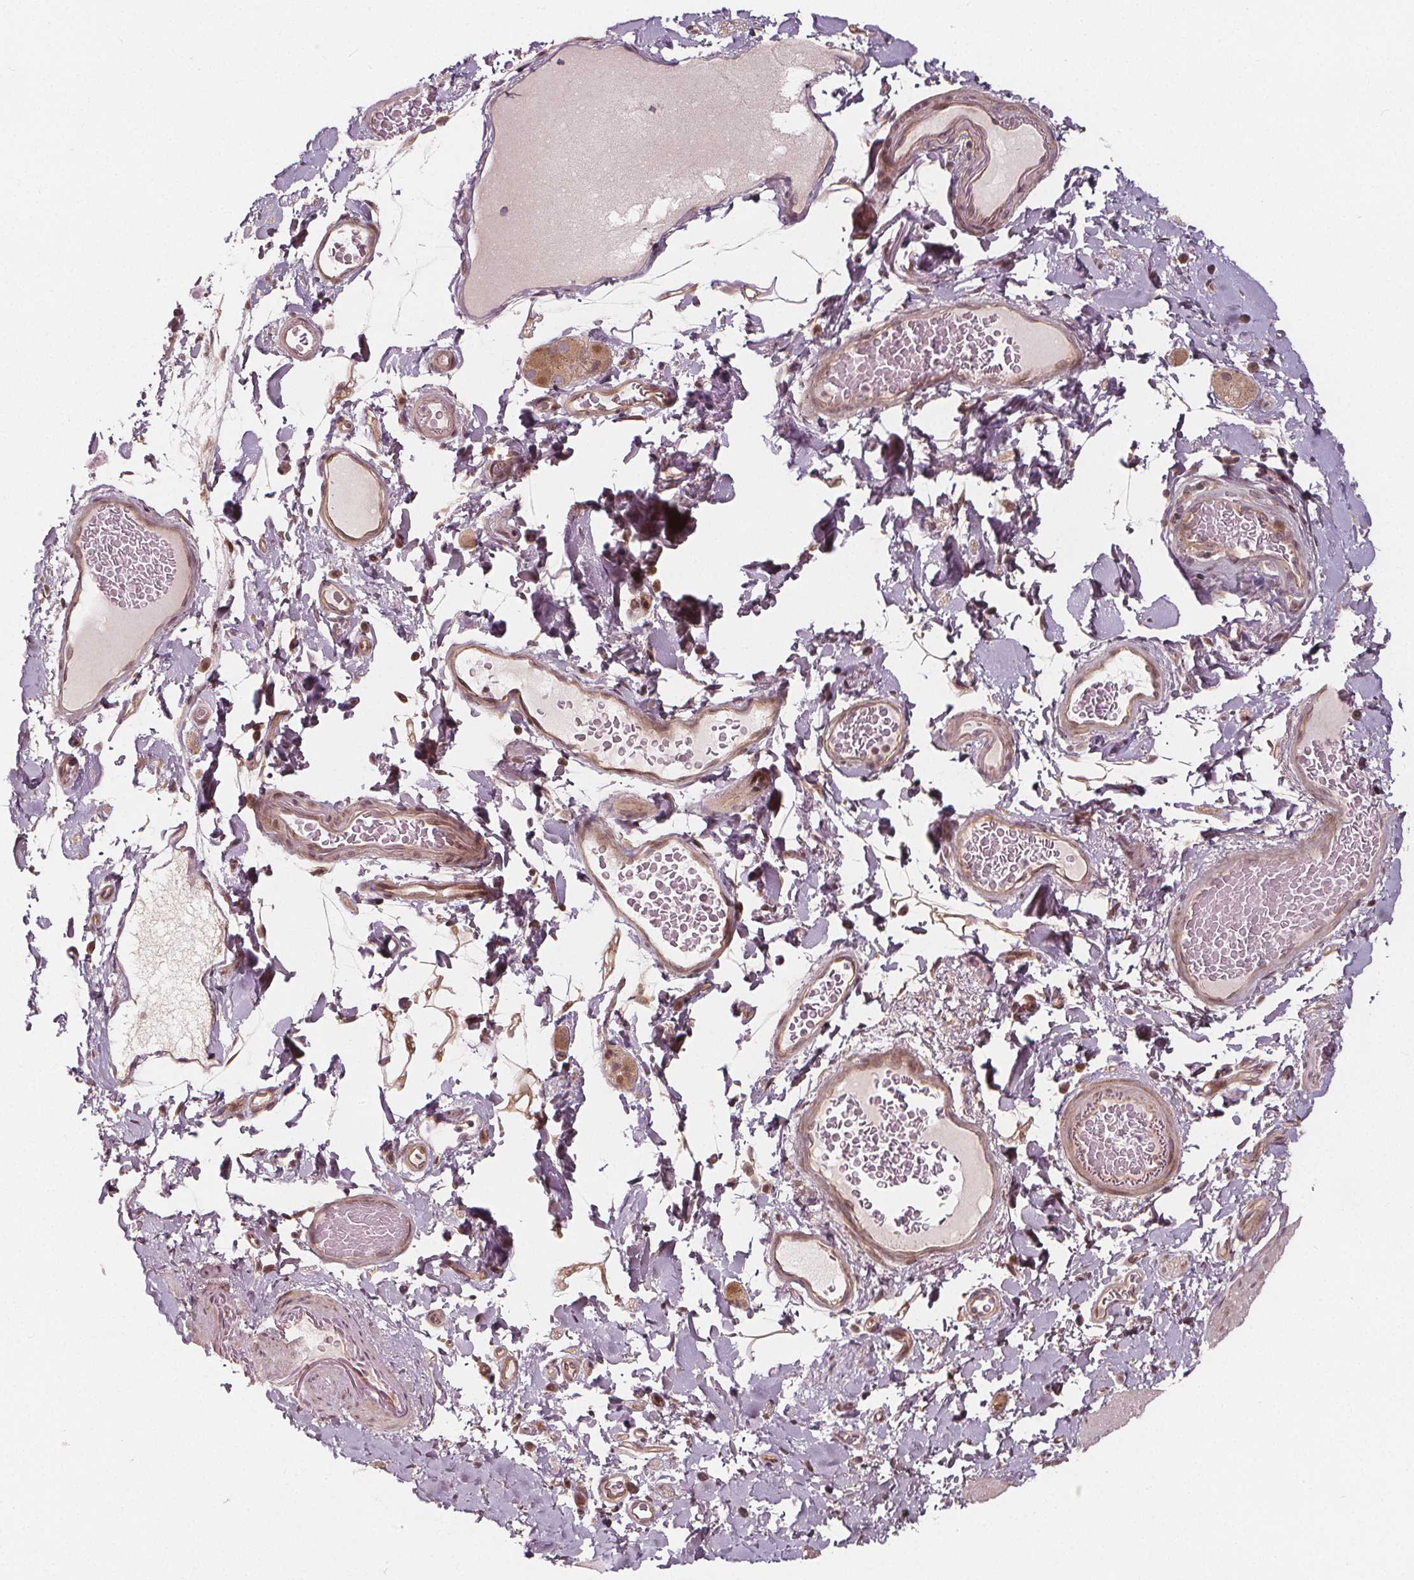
{"staining": {"intensity": "weak", "quantity": ">75%", "location": "cytoplasmic/membranous,nuclear"}, "tissue": "smooth muscle", "cell_type": "Smooth muscle cells", "image_type": "normal", "snomed": [{"axis": "morphology", "description": "Normal tissue, NOS"}, {"axis": "topography", "description": "Smooth muscle"}, {"axis": "topography", "description": "Colon"}], "caption": "High-magnification brightfield microscopy of normal smooth muscle stained with DAB (3,3'-diaminobenzidine) (brown) and counterstained with hematoxylin (blue). smooth muscle cells exhibit weak cytoplasmic/membranous,nuclear staining is present in about>75% of cells. (DAB (3,3'-diaminobenzidine) = brown stain, brightfield microscopy at high magnification).", "gene": "AKT1S1", "patient": {"sex": "male", "age": 73}}